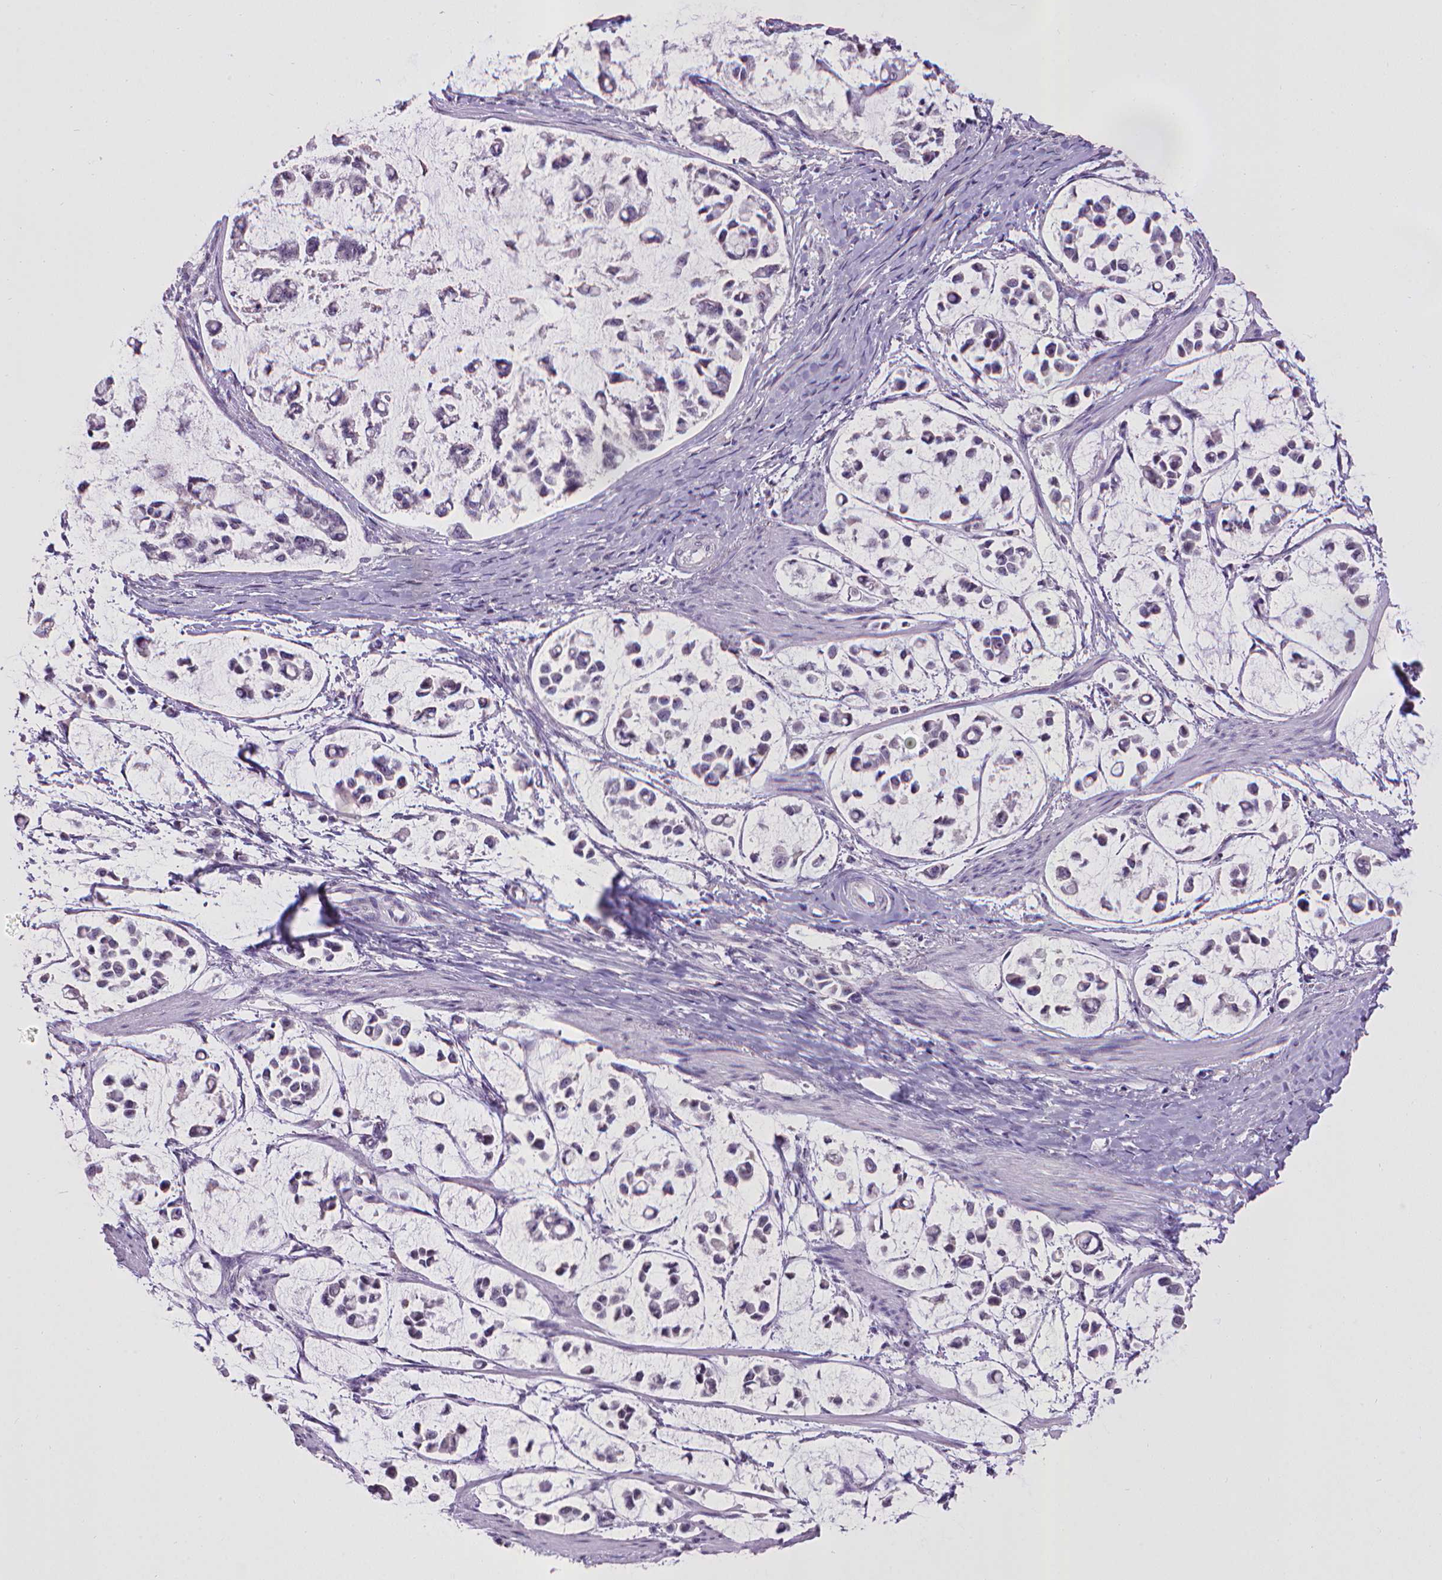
{"staining": {"intensity": "negative", "quantity": "none", "location": "none"}, "tissue": "stomach cancer", "cell_type": "Tumor cells", "image_type": "cancer", "snomed": [{"axis": "morphology", "description": "Adenocarcinoma, NOS"}, {"axis": "topography", "description": "Stomach"}], "caption": "Immunohistochemistry histopathology image of stomach cancer stained for a protein (brown), which demonstrates no staining in tumor cells.", "gene": "KMO", "patient": {"sex": "male", "age": 82}}